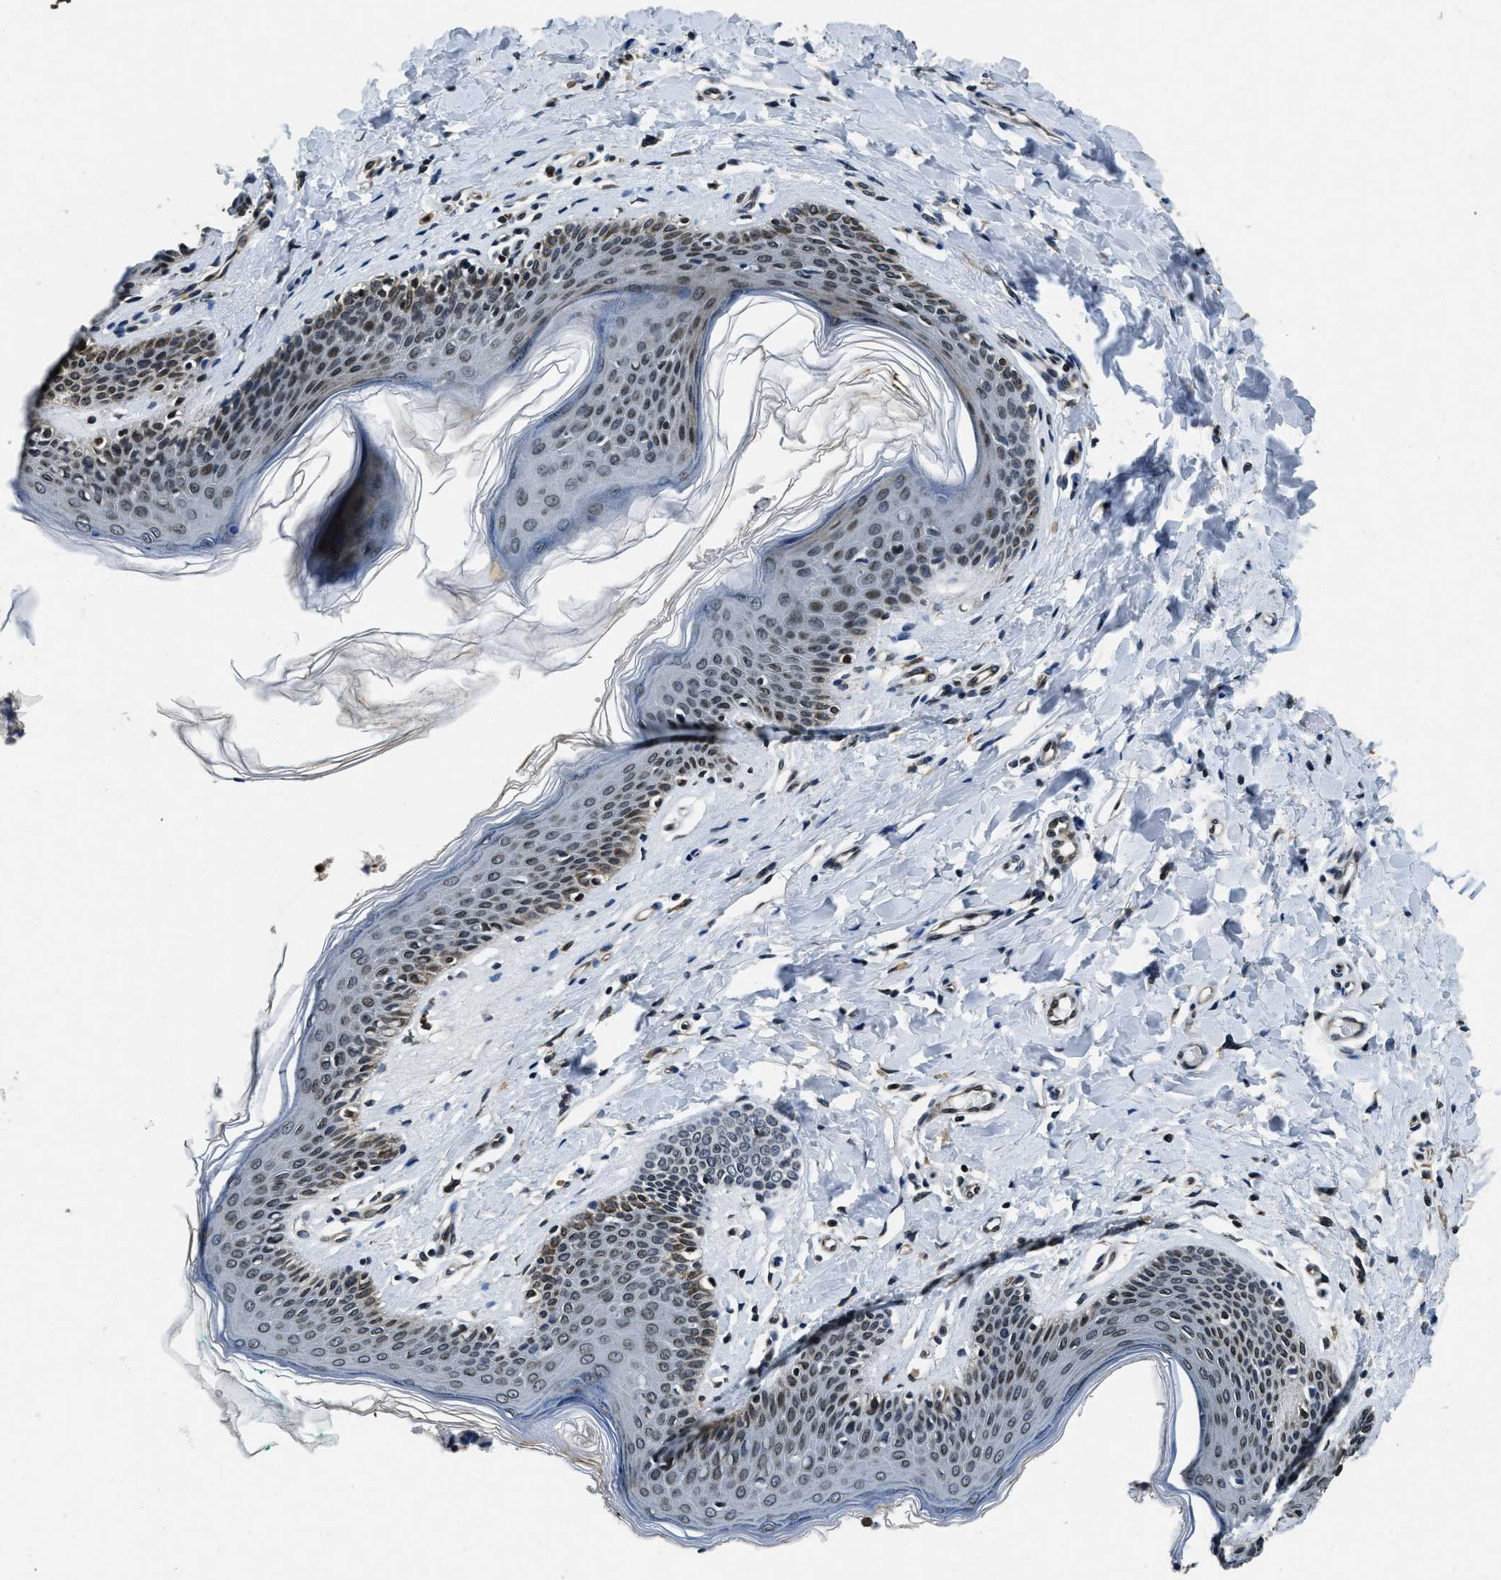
{"staining": {"intensity": "weak", "quantity": ">75%", "location": "nuclear"}, "tissue": "skin", "cell_type": "Epidermal cells", "image_type": "normal", "snomed": [{"axis": "morphology", "description": "Normal tissue, NOS"}, {"axis": "topography", "description": "Vulva"}], "caption": "There is low levels of weak nuclear staining in epidermal cells of benign skin, as demonstrated by immunohistochemical staining (brown color).", "gene": "ZC3HC1", "patient": {"sex": "female", "age": 66}}